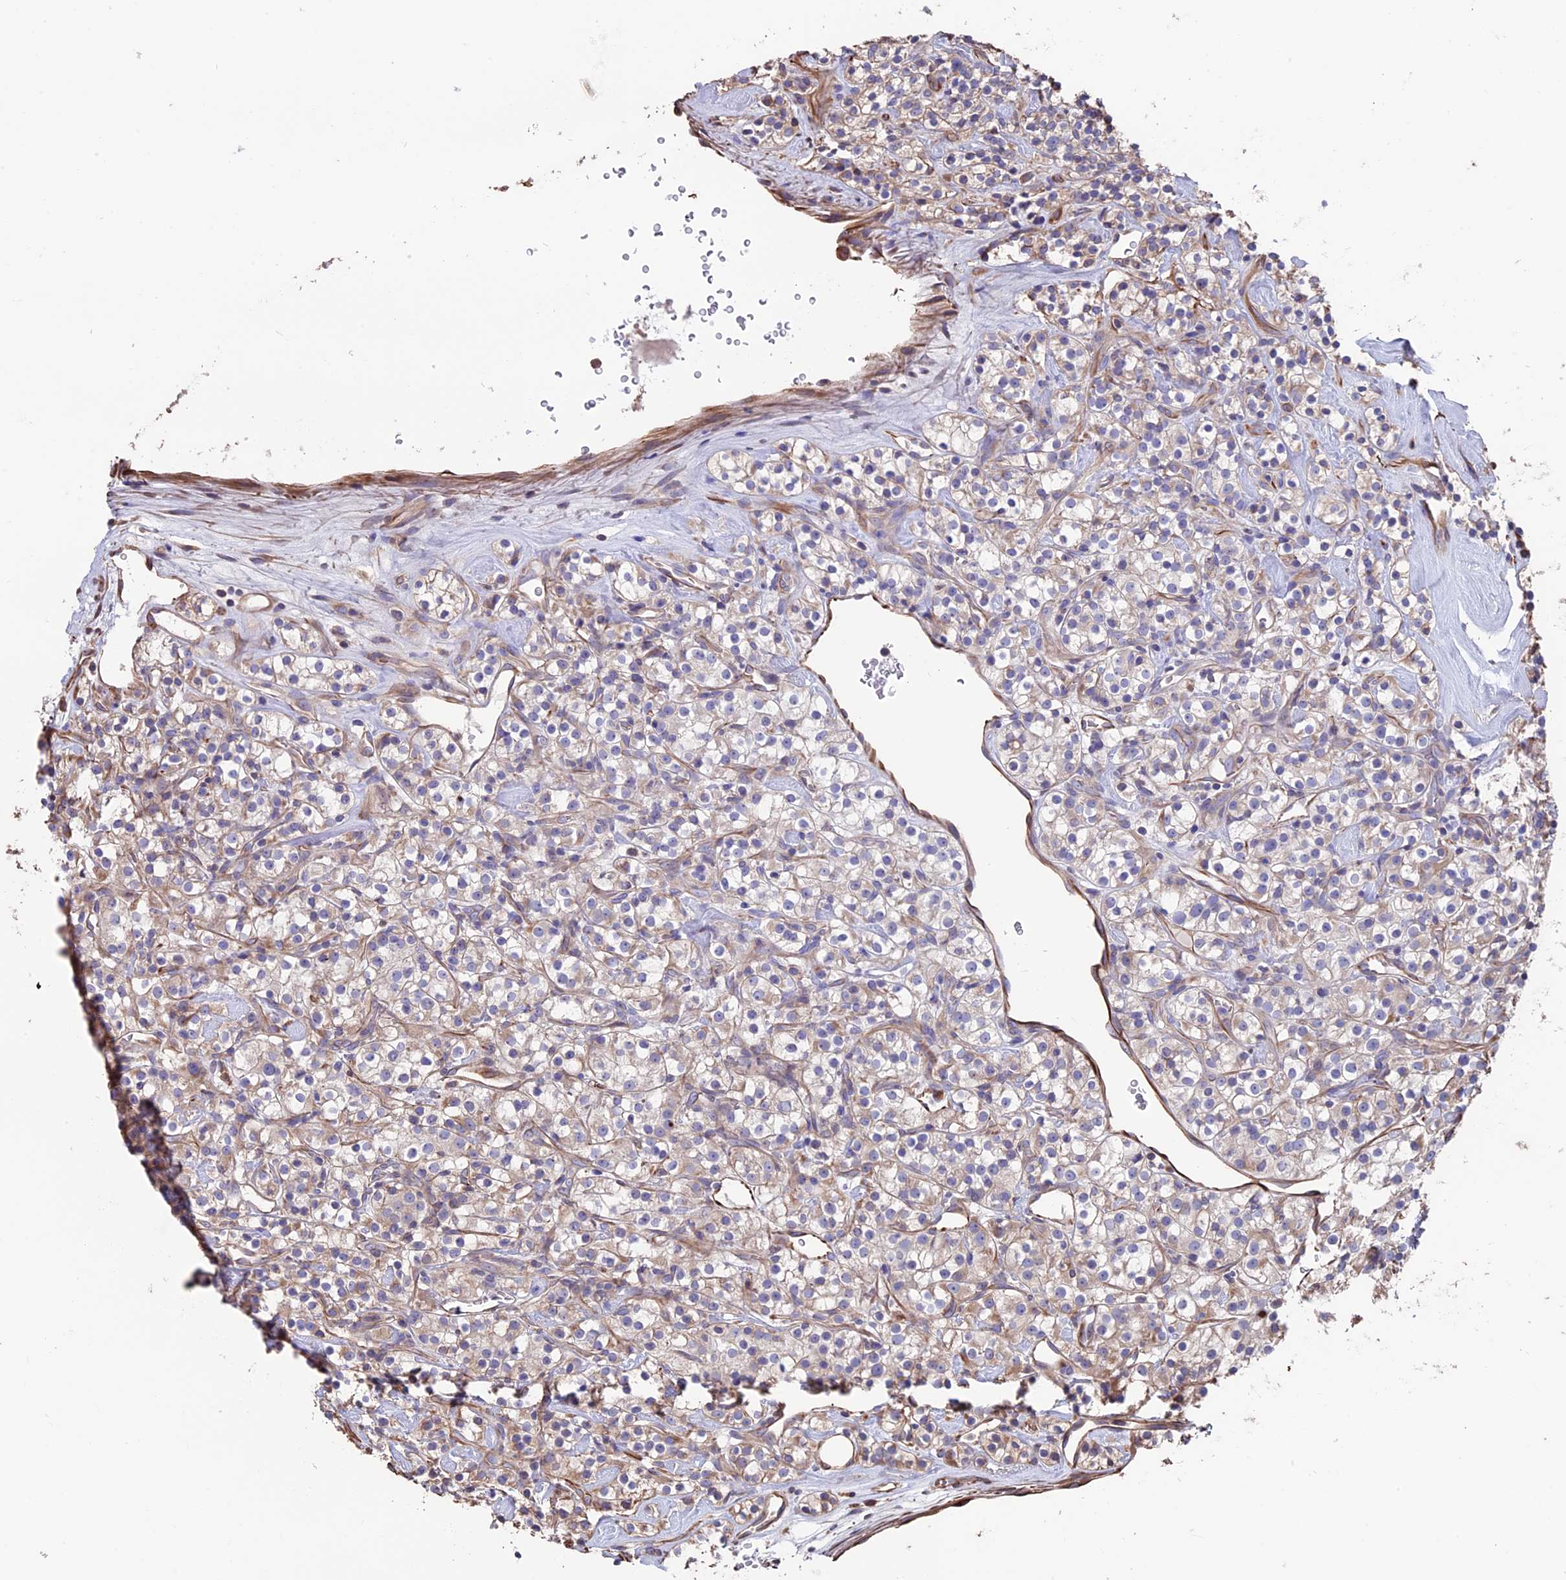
{"staining": {"intensity": "weak", "quantity": "<25%", "location": "cytoplasmic/membranous"}, "tissue": "renal cancer", "cell_type": "Tumor cells", "image_type": "cancer", "snomed": [{"axis": "morphology", "description": "Adenocarcinoma, NOS"}, {"axis": "topography", "description": "Kidney"}], "caption": "Photomicrograph shows no protein positivity in tumor cells of renal cancer (adenocarcinoma) tissue. Brightfield microscopy of immunohistochemistry (IHC) stained with DAB (brown) and hematoxylin (blue), captured at high magnification.", "gene": "SEH1L", "patient": {"sex": "male", "age": 77}}